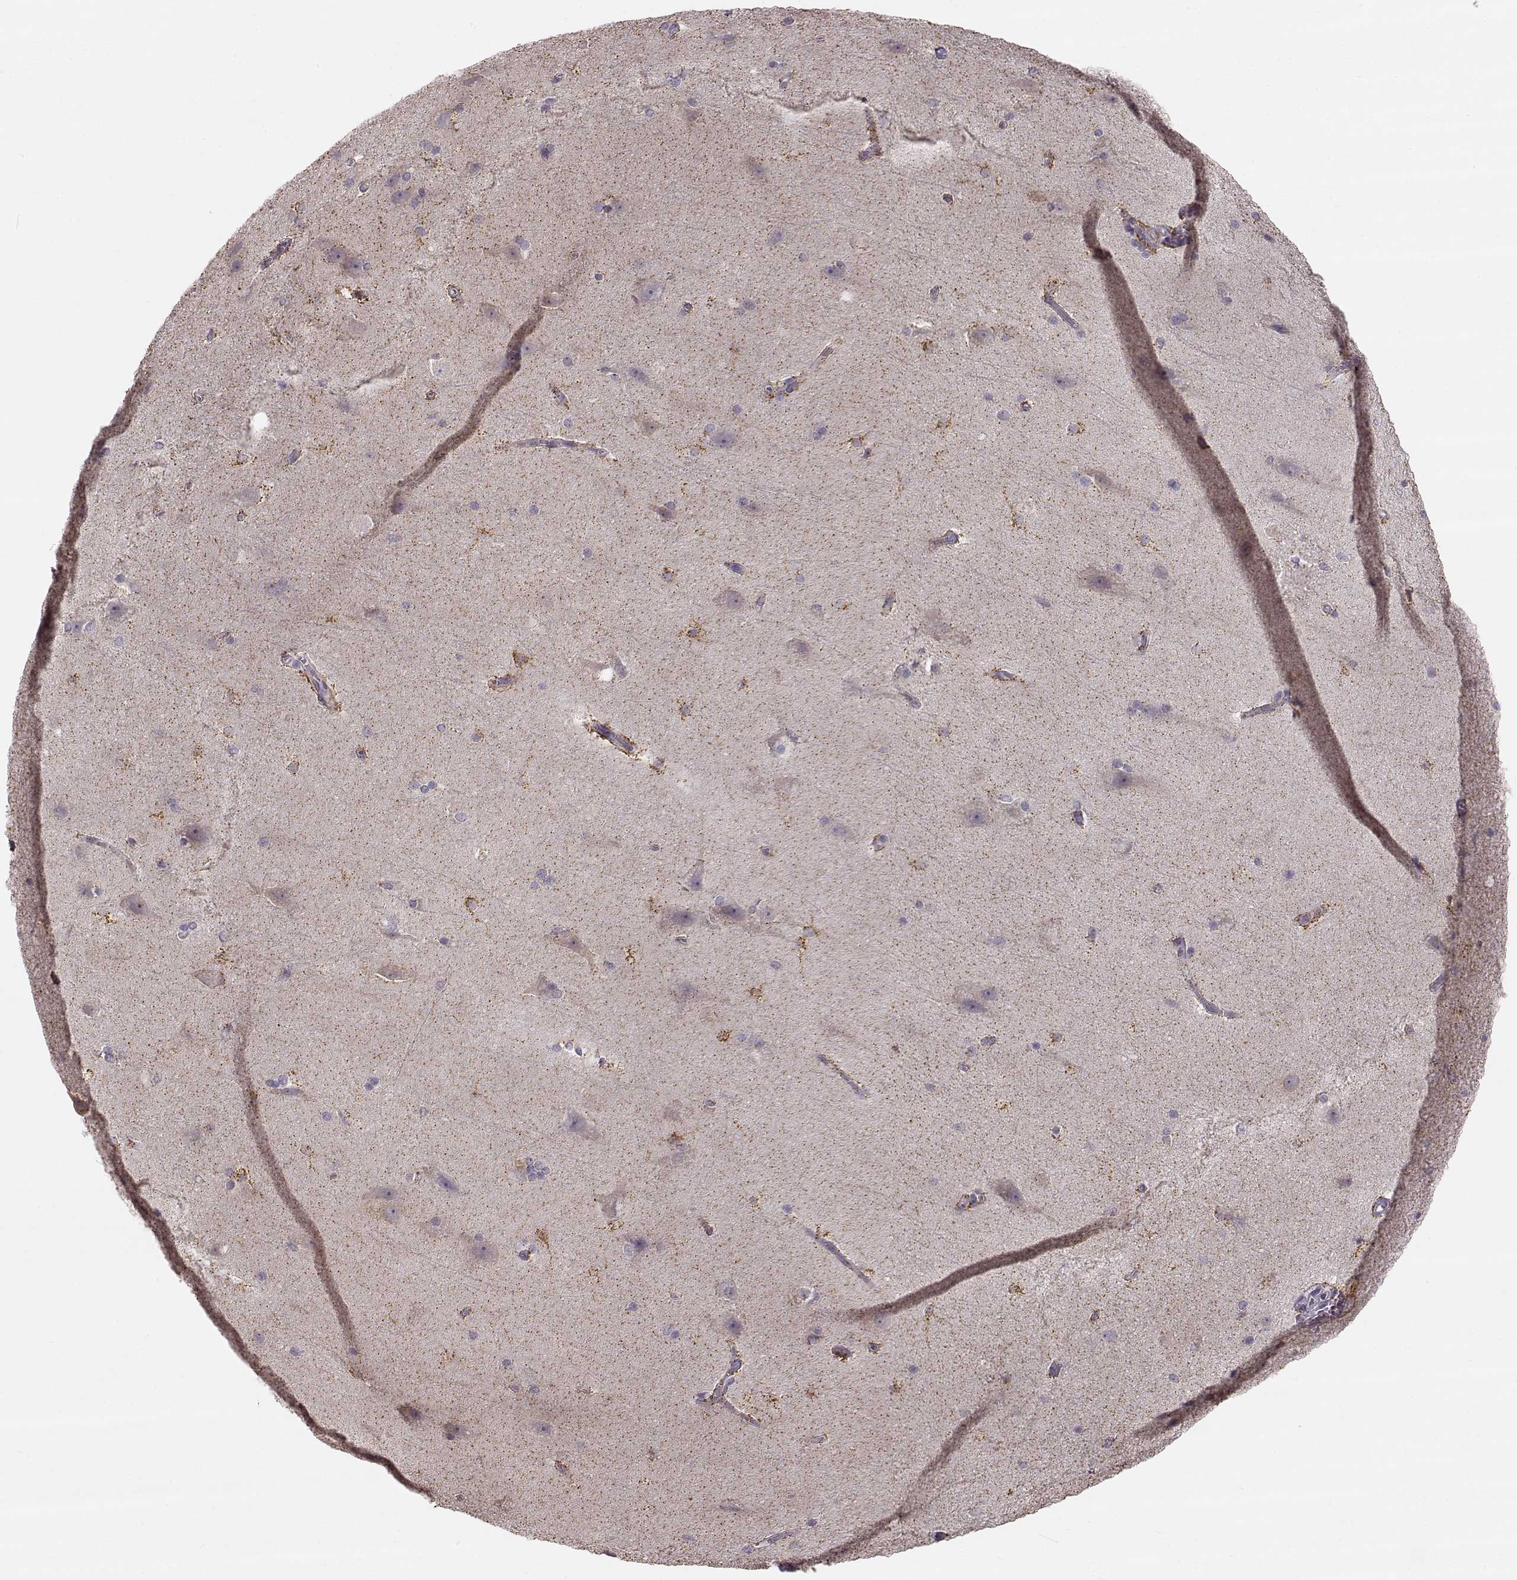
{"staining": {"intensity": "moderate", "quantity": "25%-75%", "location": "cytoplasmic/membranous"}, "tissue": "hippocampus", "cell_type": "Glial cells", "image_type": "normal", "snomed": [{"axis": "morphology", "description": "Normal tissue, NOS"}, {"axis": "topography", "description": "Cerebral cortex"}, {"axis": "topography", "description": "Hippocampus"}], "caption": "This histopathology image reveals benign hippocampus stained with immunohistochemistry to label a protein in brown. The cytoplasmic/membranous of glial cells show moderate positivity for the protein. Nuclei are counter-stained blue.", "gene": "ACSL6", "patient": {"sex": "female", "age": 19}}